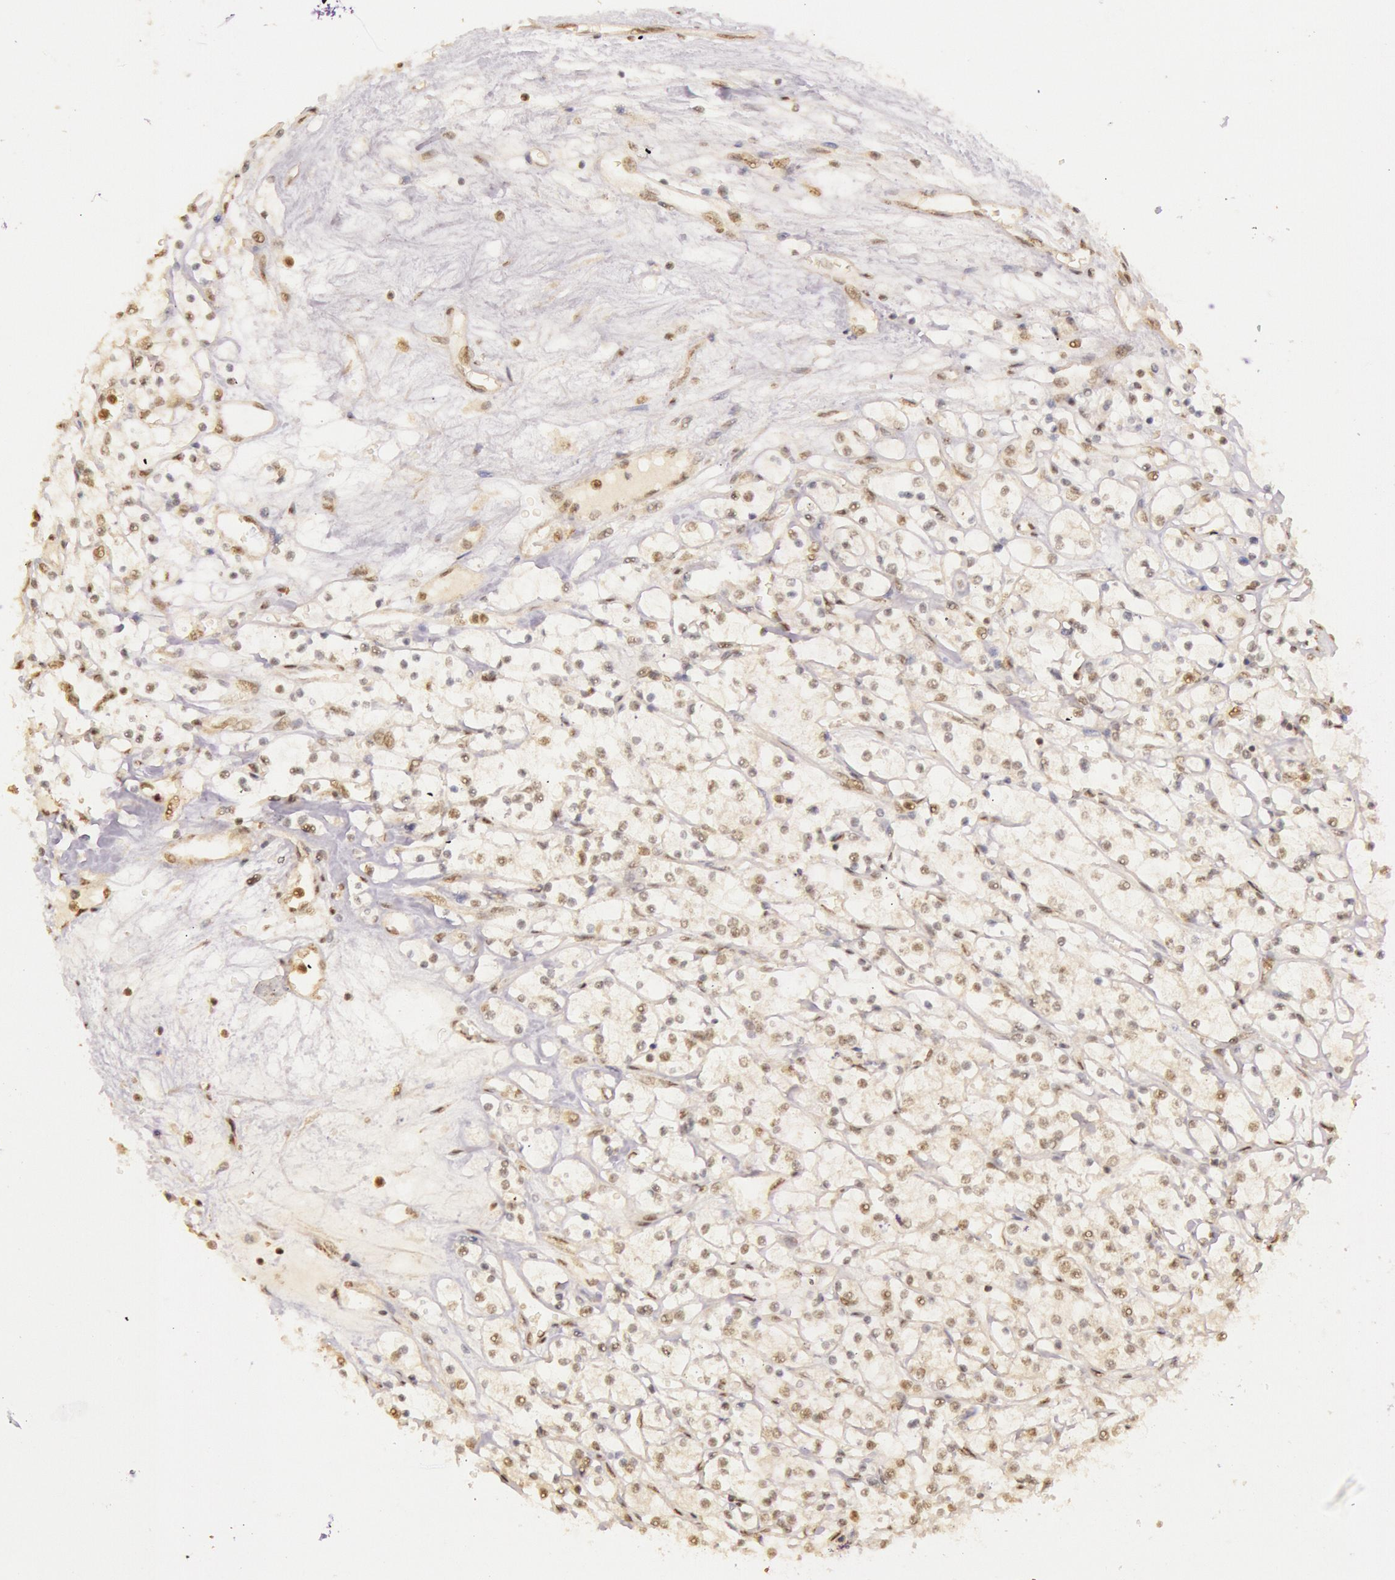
{"staining": {"intensity": "negative", "quantity": "none", "location": "none"}, "tissue": "renal cancer", "cell_type": "Tumor cells", "image_type": "cancer", "snomed": [{"axis": "morphology", "description": "Adenocarcinoma, NOS"}, {"axis": "topography", "description": "Kidney"}], "caption": "Immunohistochemical staining of human renal adenocarcinoma reveals no significant expression in tumor cells. Nuclei are stained in blue.", "gene": "RTL10", "patient": {"sex": "male", "age": 61}}